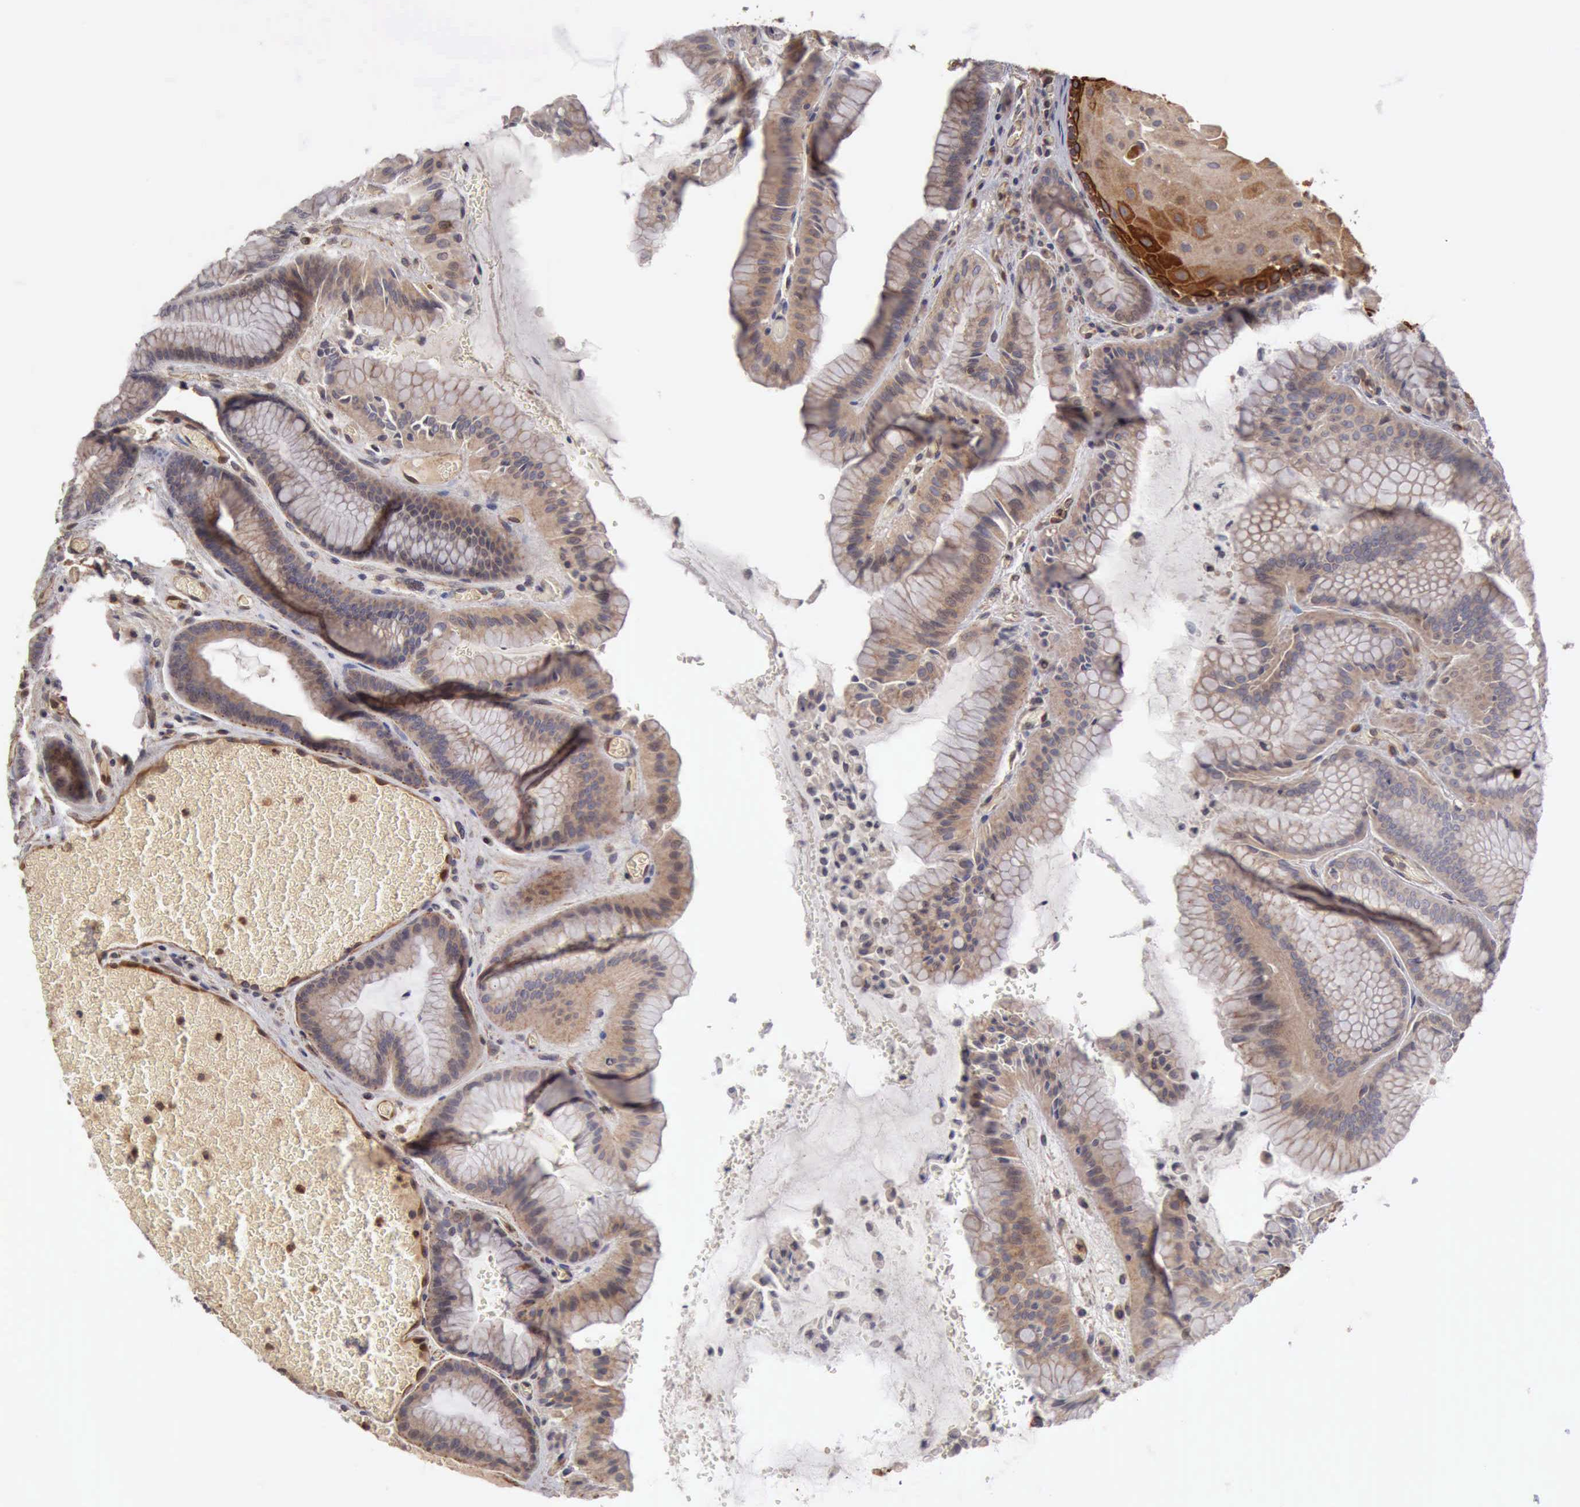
{"staining": {"intensity": "negative", "quantity": "none", "location": "none"}, "tissue": "stomach", "cell_type": "Glandular cells", "image_type": "normal", "snomed": [{"axis": "morphology", "description": "Normal tissue, NOS"}, {"axis": "topography", "description": "Esophagus"}, {"axis": "topography", "description": "Stomach, upper"}], "caption": "Immunohistochemistry of unremarkable stomach displays no positivity in glandular cells.", "gene": "BMX", "patient": {"sex": "male", "age": 47}}